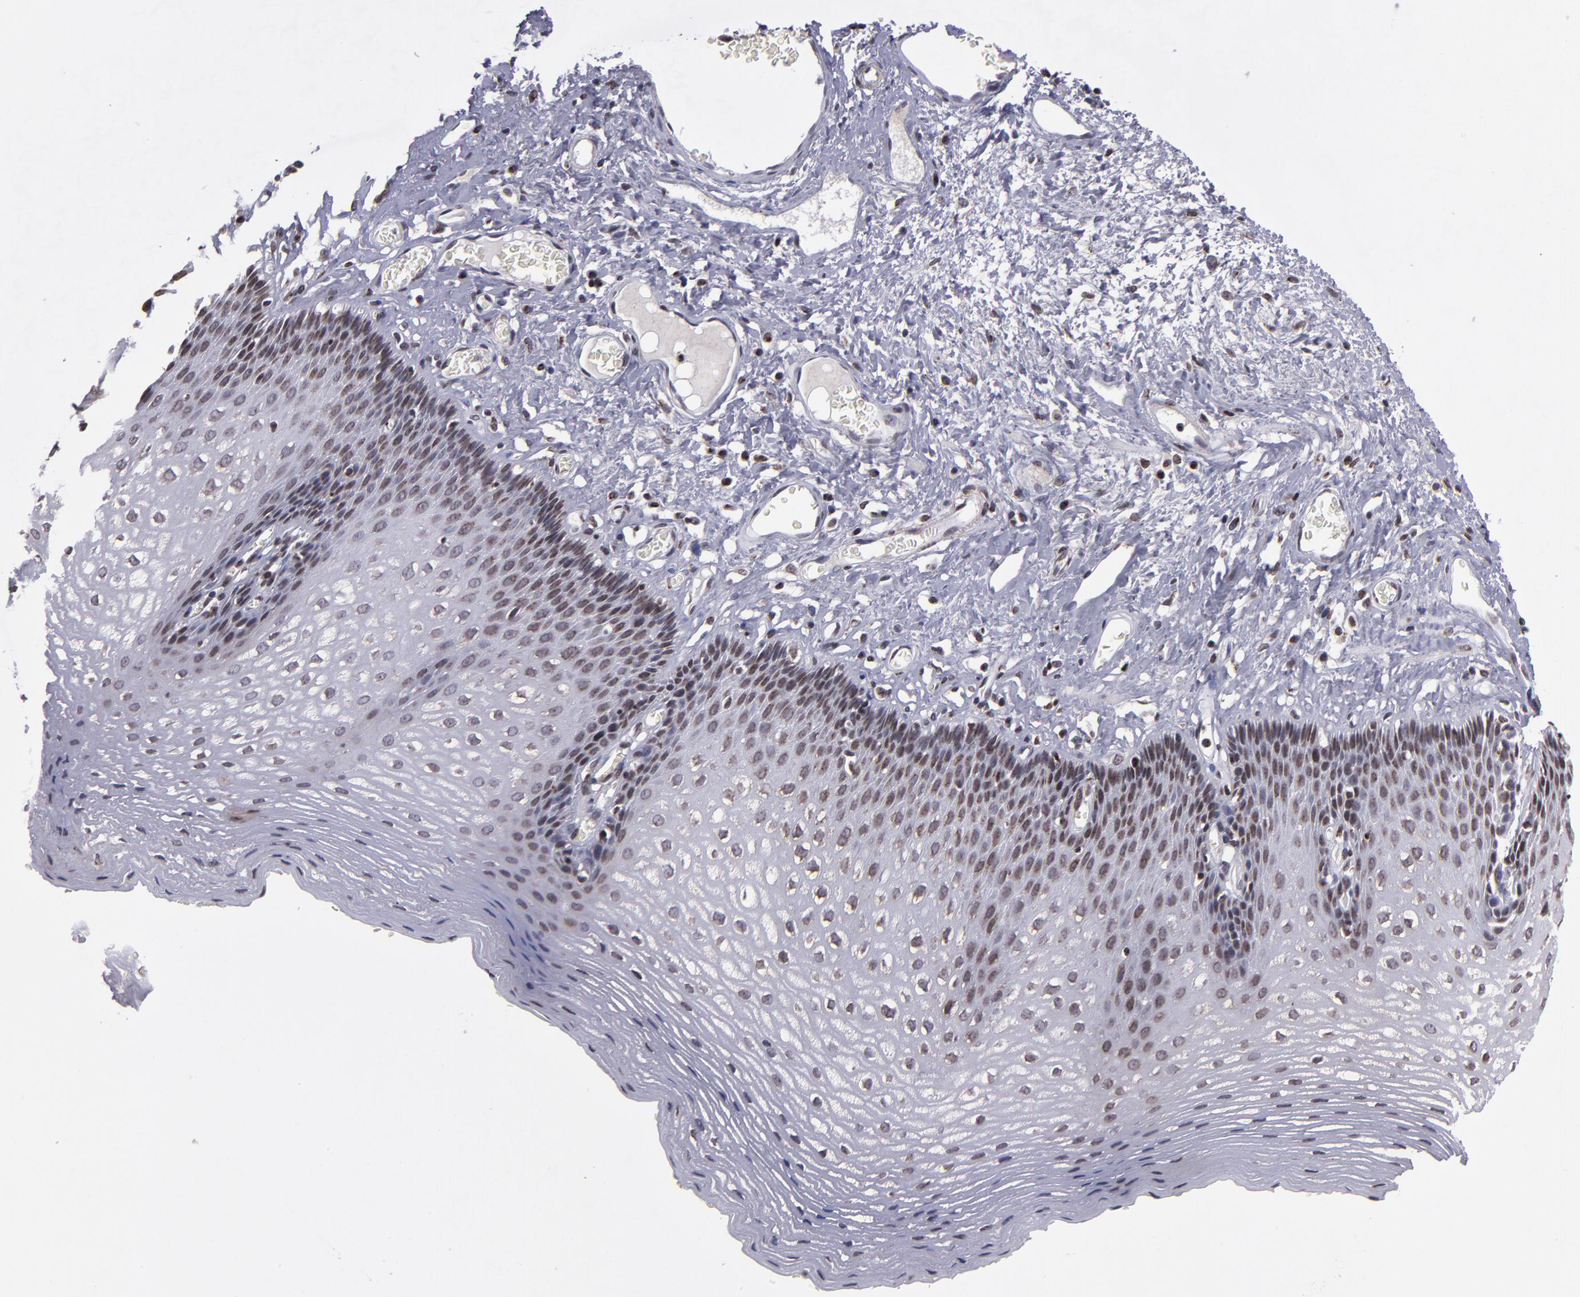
{"staining": {"intensity": "weak", "quantity": "<25%", "location": "nuclear"}, "tissue": "esophagus", "cell_type": "Squamous epithelial cells", "image_type": "normal", "snomed": [{"axis": "morphology", "description": "Normal tissue, NOS"}, {"axis": "topography", "description": "Esophagus"}], "caption": "Immunohistochemistry photomicrograph of normal esophagus: human esophagus stained with DAB (3,3'-diaminobenzidine) demonstrates no significant protein staining in squamous epithelial cells.", "gene": "CSDC2", "patient": {"sex": "female", "age": 70}}